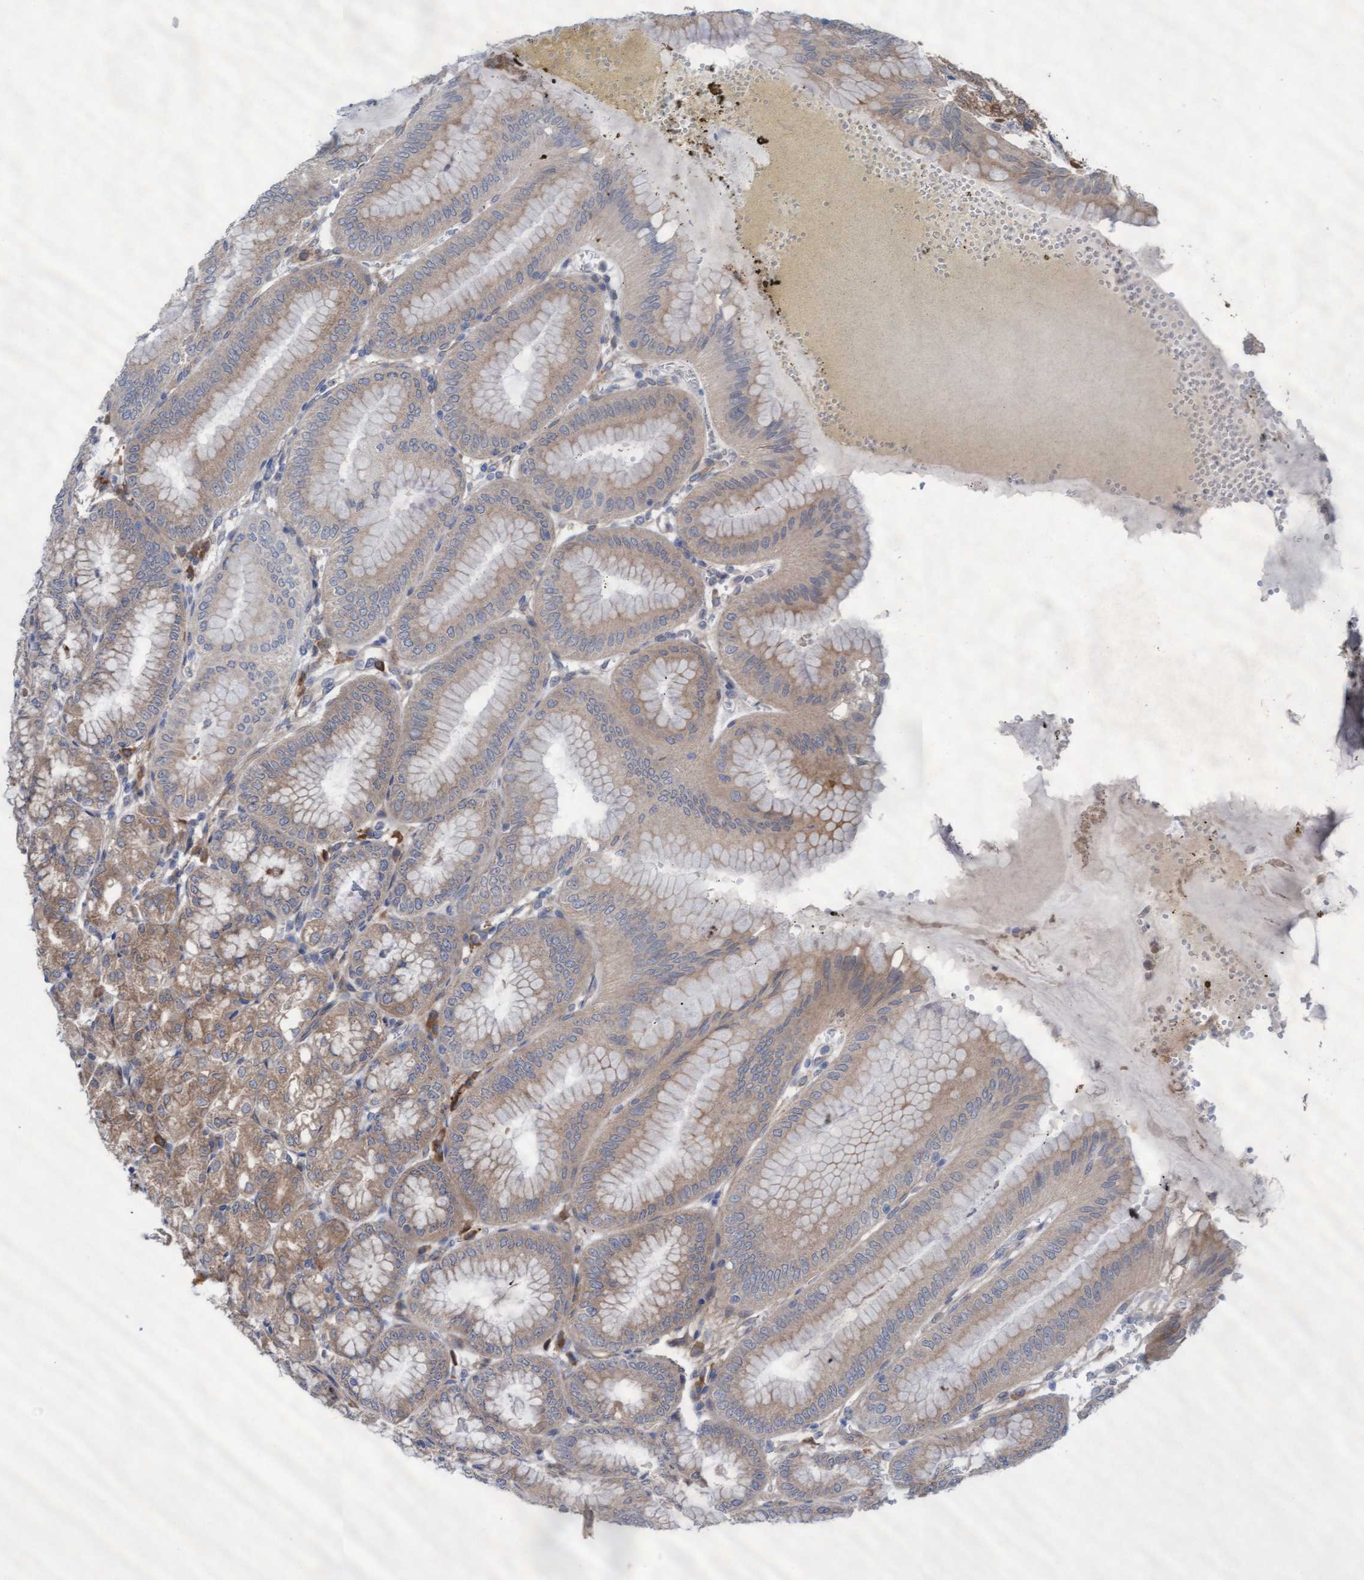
{"staining": {"intensity": "moderate", "quantity": ">75%", "location": "cytoplasmic/membranous"}, "tissue": "stomach", "cell_type": "Glandular cells", "image_type": "normal", "snomed": [{"axis": "morphology", "description": "Normal tissue, NOS"}, {"axis": "topography", "description": "Stomach, lower"}], "caption": "Moderate cytoplasmic/membranous staining is present in approximately >75% of glandular cells in unremarkable stomach.", "gene": "PLCD1", "patient": {"sex": "male", "age": 71}}